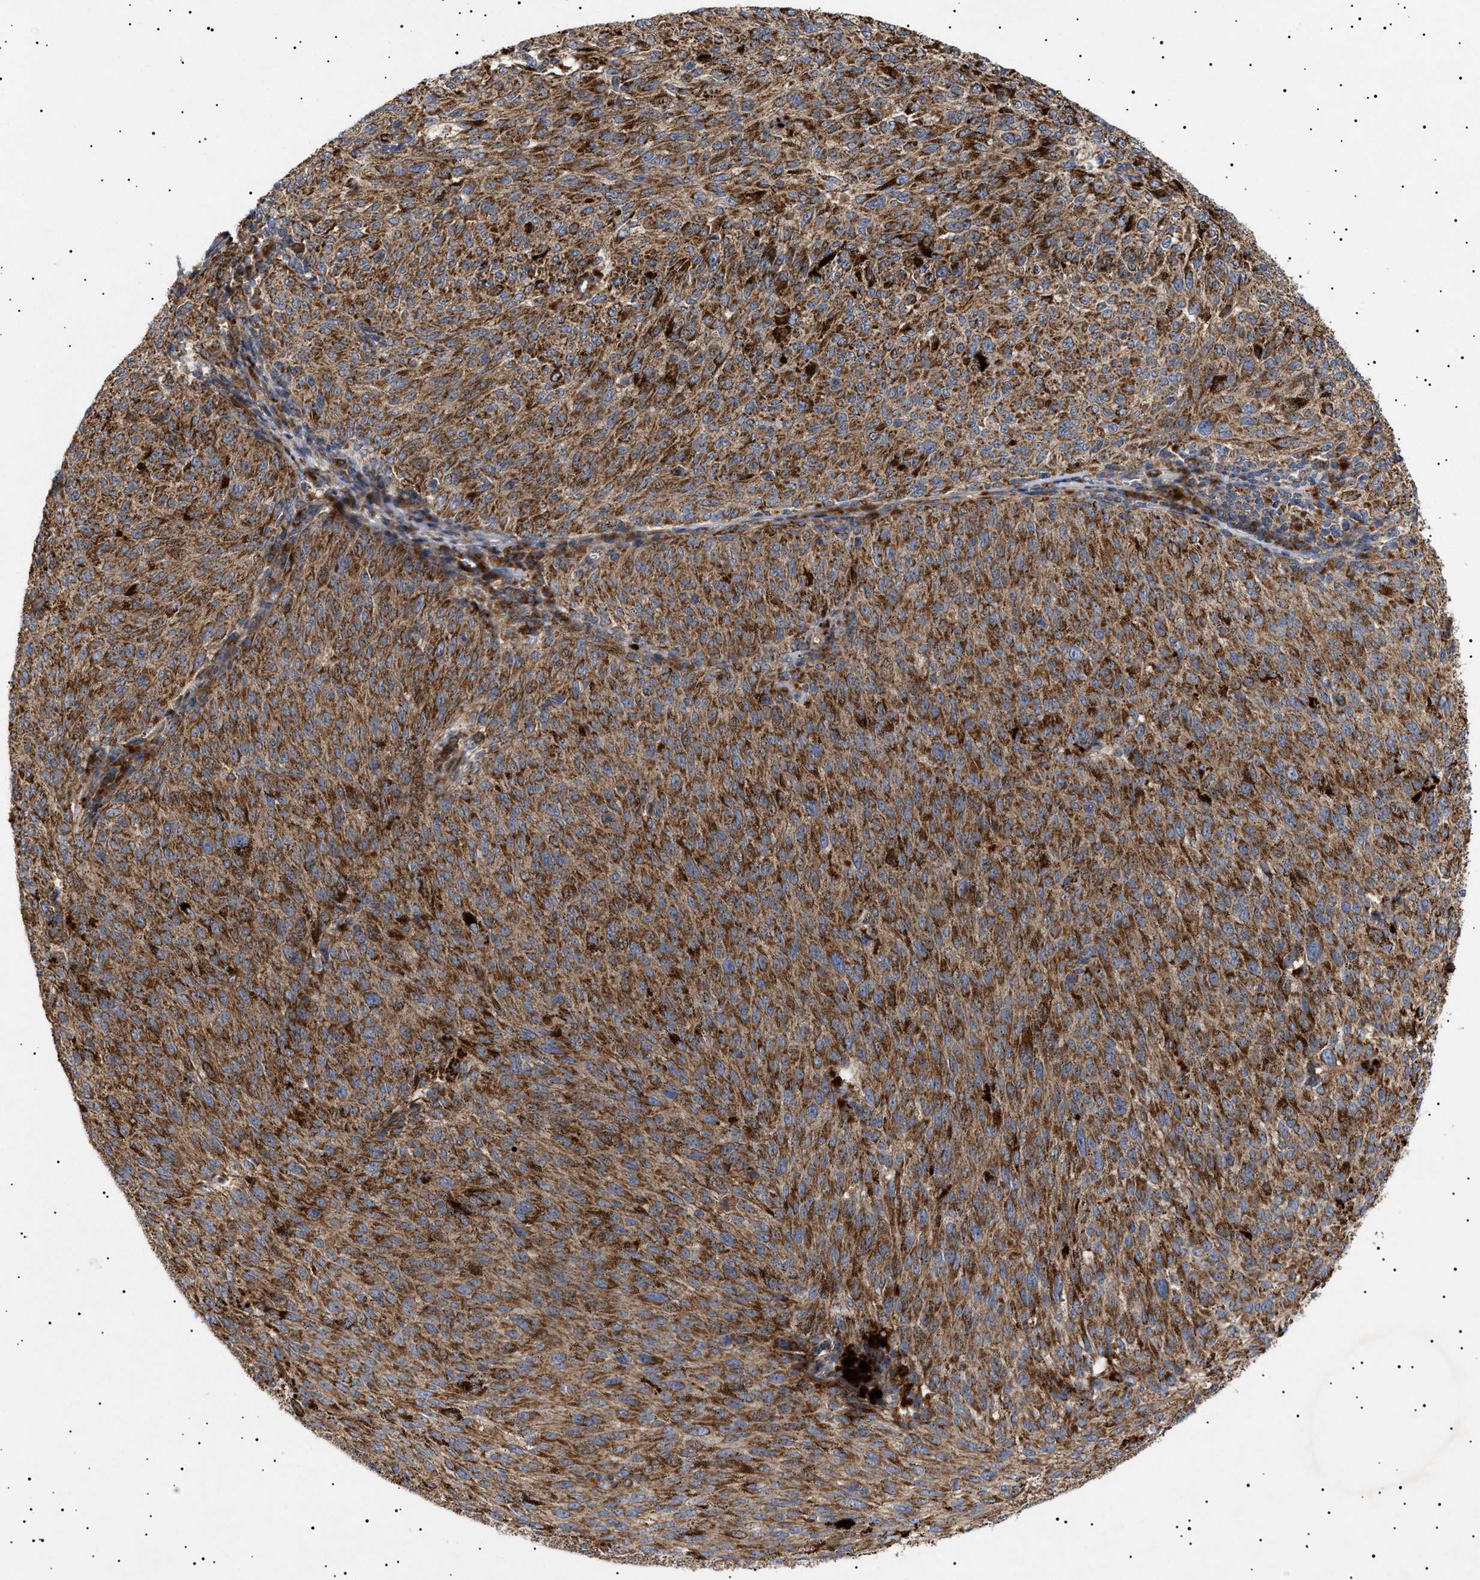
{"staining": {"intensity": "strong", "quantity": ">75%", "location": "cytoplasmic/membranous"}, "tissue": "melanoma", "cell_type": "Tumor cells", "image_type": "cancer", "snomed": [{"axis": "morphology", "description": "Malignant melanoma, NOS"}, {"axis": "topography", "description": "Skin"}], "caption": "Melanoma stained with immunohistochemistry shows strong cytoplasmic/membranous expression in about >75% of tumor cells.", "gene": "MRPL10", "patient": {"sex": "female", "age": 72}}